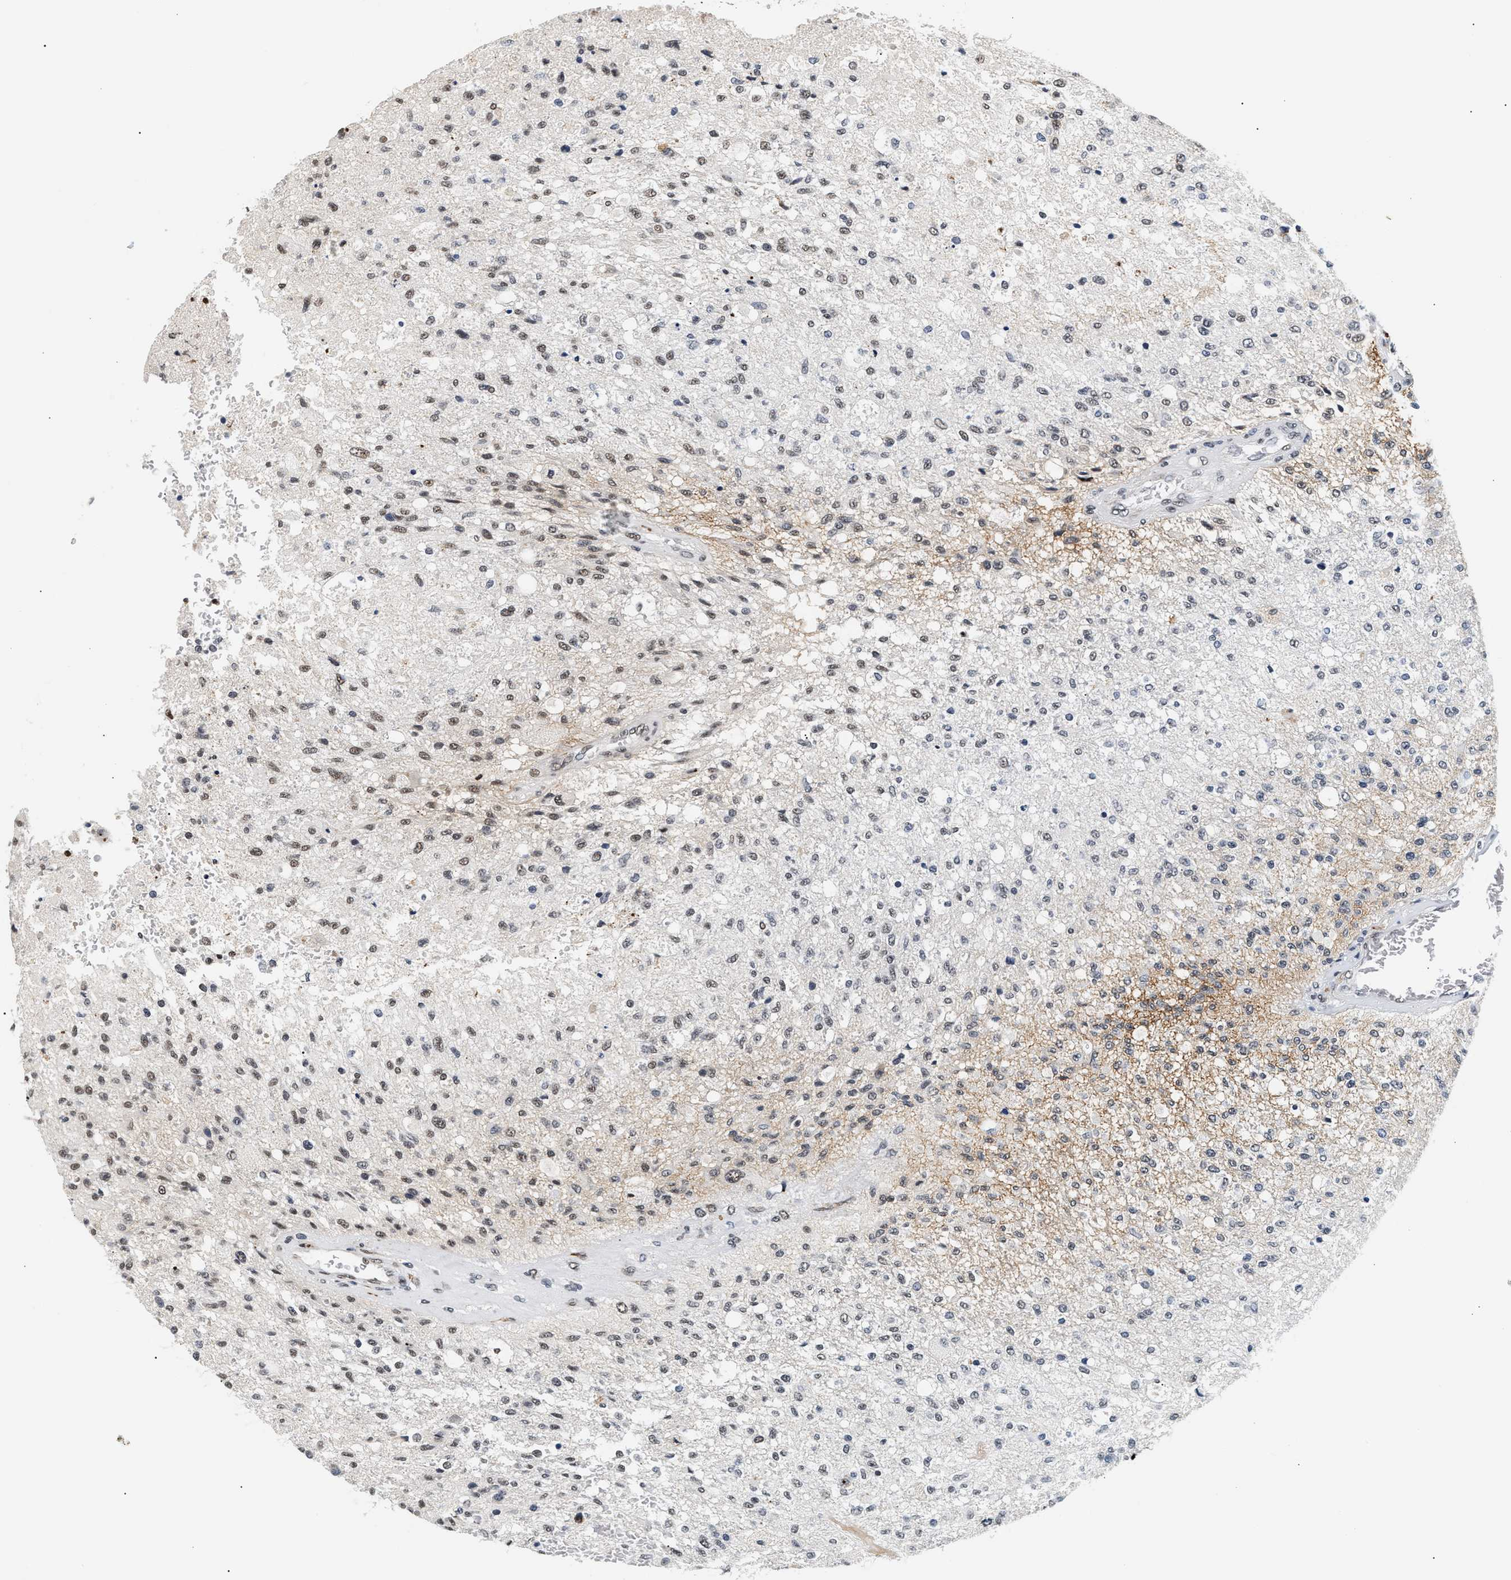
{"staining": {"intensity": "weak", "quantity": "25%-75%", "location": "nuclear"}, "tissue": "glioma", "cell_type": "Tumor cells", "image_type": "cancer", "snomed": [{"axis": "morphology", "description": "Normal tissue, NOS"}, {"axis": "morphology", "description": "Glioma, malignant, High grade"}, {"axis": "topography", "description": "Cerebral cortex"}], "caption": "Immunohistochemical staining of glioma exhibits low levels of weak nuclear protein staining in approximately 25%-75% of tumor cells. The protein is stained brown, and the nuclei are stained in blue (DAB IHC with brightfield microscopy, high magnification).", "gene": "THOC1", "patient": {"sex": "male", "age": 77}}